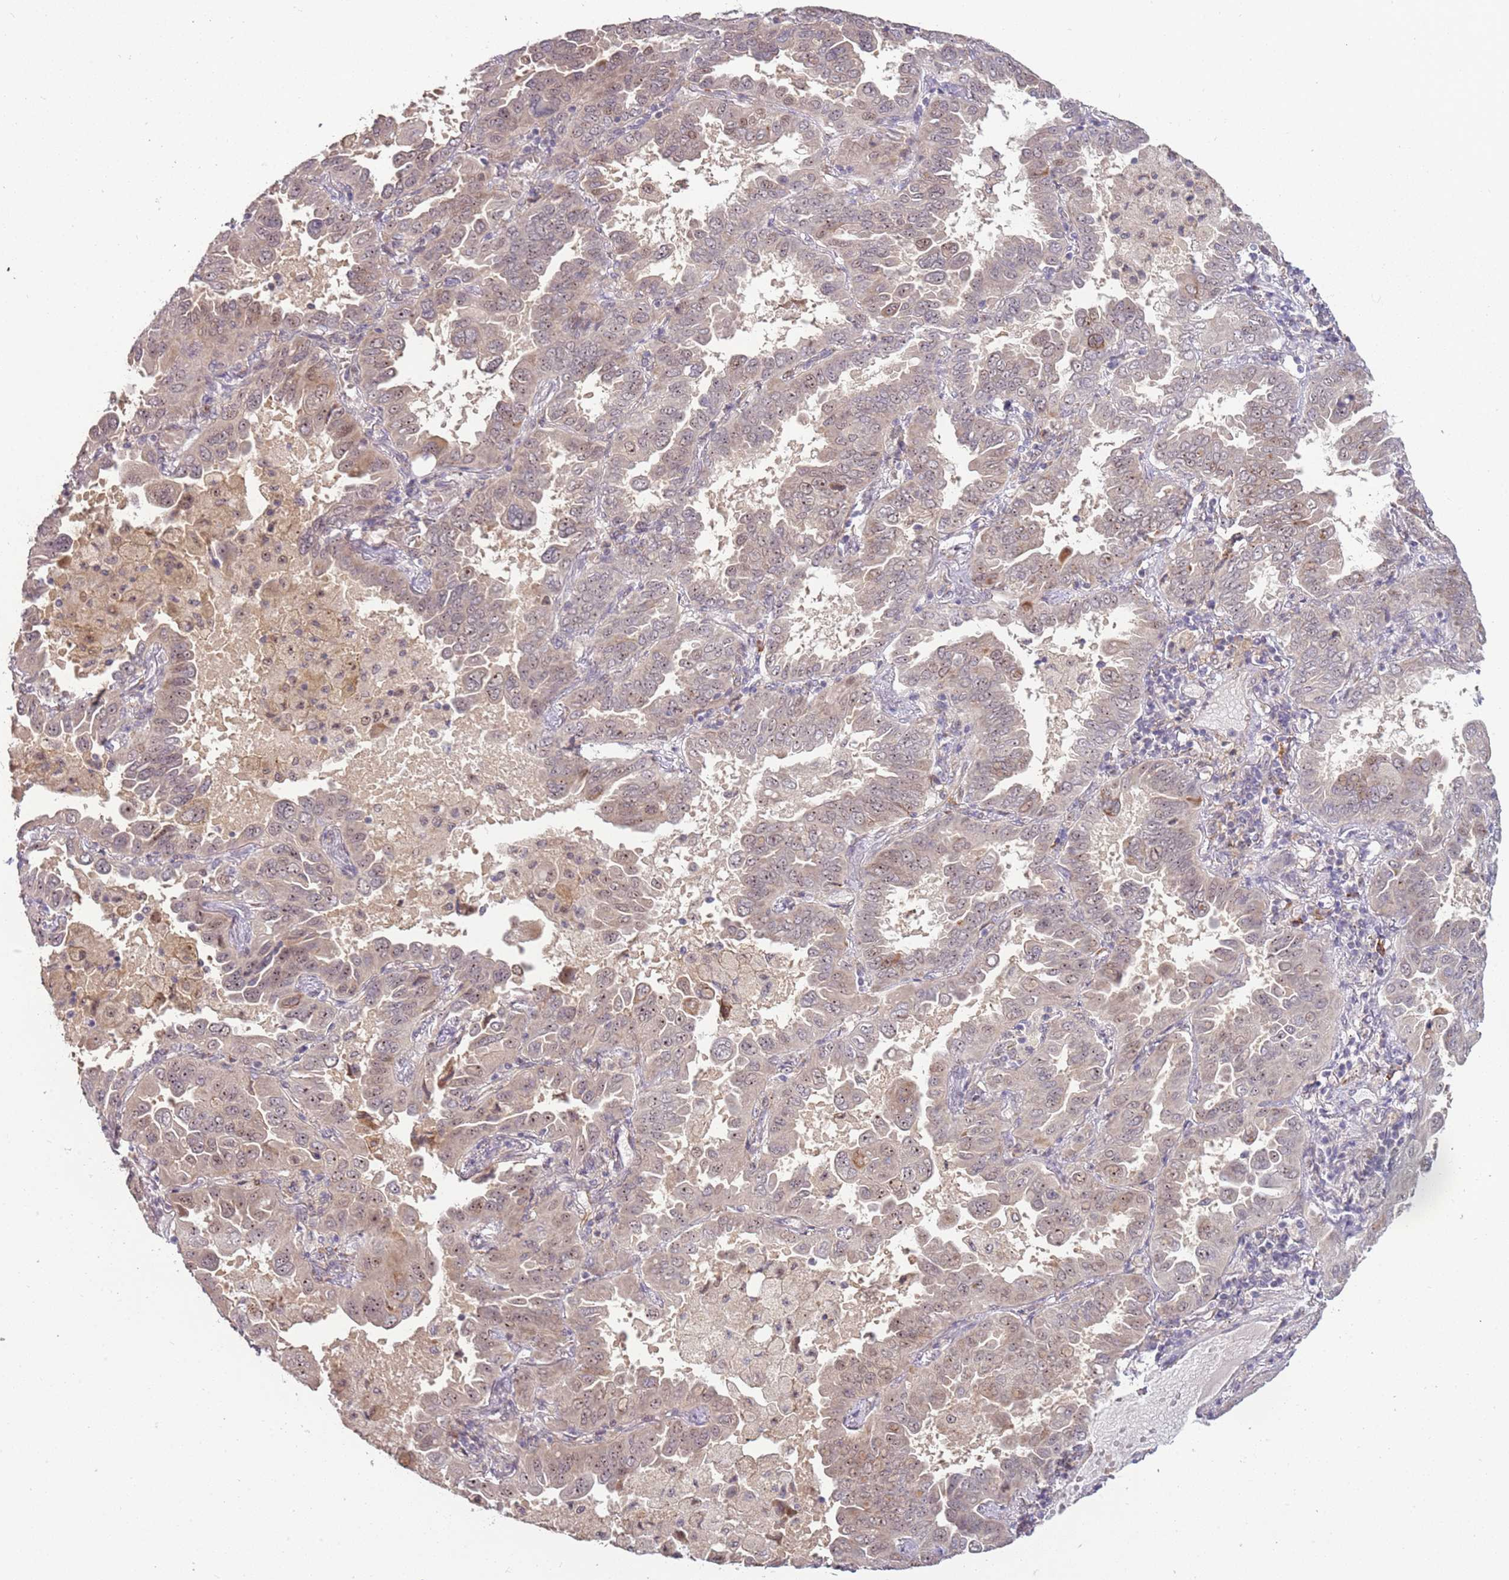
{"staining": {"intensity": "weak", "quantity": "25%-75%", "location": "cytoplasmic/membranous,nuclear"}, "tissue": "lung cancer", "cell_type": "Tumor cells", "image_type": "cancer", "snomed": [{"axis": "morphology", "description": "Adenocarcinoma, NOS"}, {"axis": "topography", "description": "Lung"}], "caption": "Immunohistochemistry (IHC) of lung cancer displays low levels of weak cytoplasmic/membranous and nuclear staining in approximately 25%-75% of tumor cells.", "gene": "UCMA", "patient": {"sex": "male", "age": 64}}